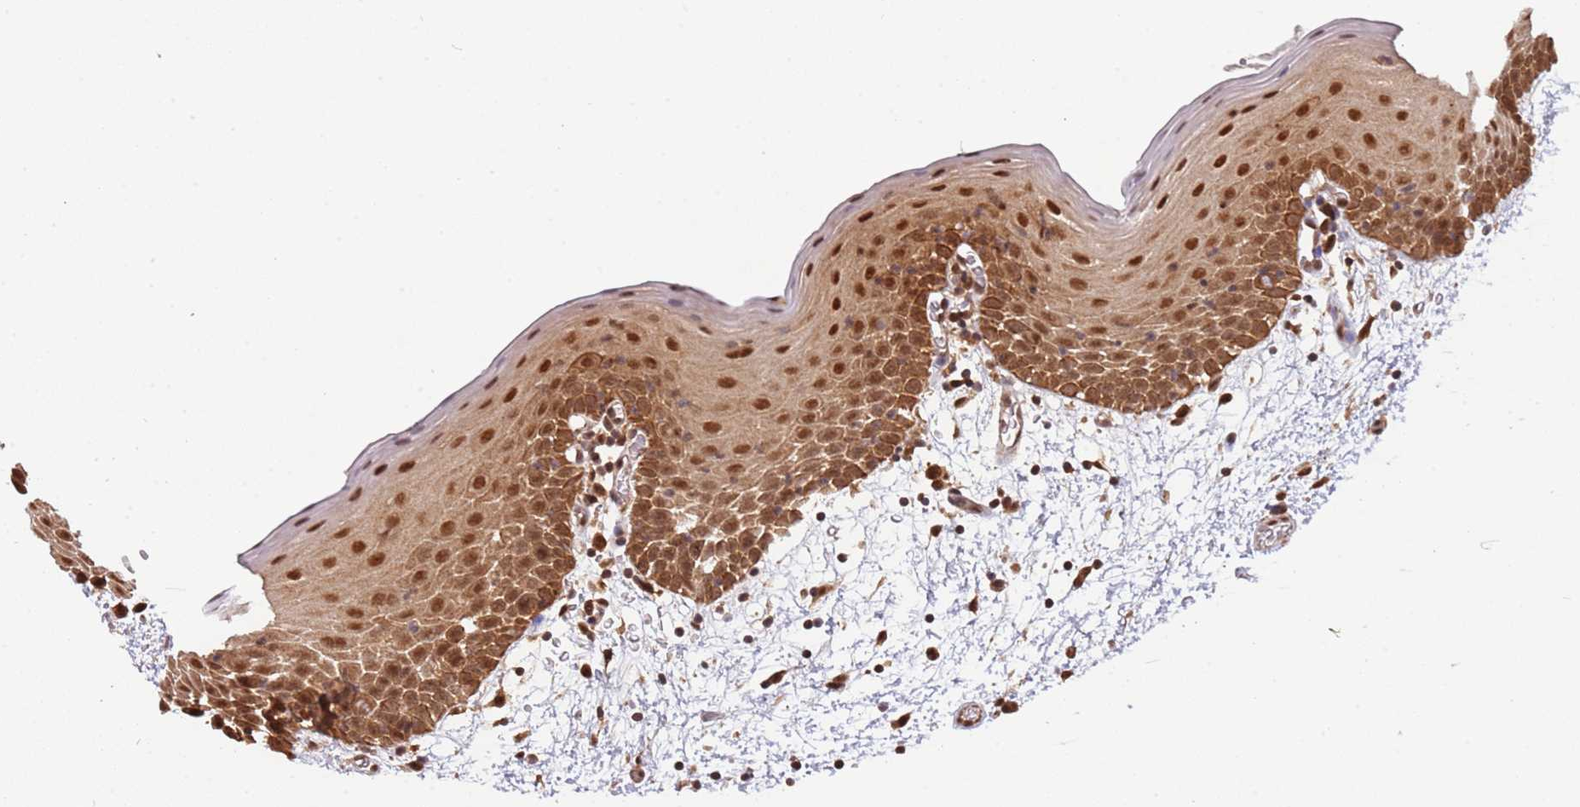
{"staining": {"intensity": "moderate", "quantity": ">75%", "location": "cytoplasmic/membranous,nuclear"}, "tissue": "oral mucosa", "cell_type": "Squamous epithelial cells", "image_type": "normal", "snomed": [{"axis": "morphology", "description": "Normal tissue, NOS"}, {"axis": "topography", "description": "Skeletal muscle"}, {"axis": "topography", "description": "Oral tissue"}, {"axis": "topography", "description": "Salivary gland"}, {"axis": "topography", "description": "Peripheral nerve tissue"}], "caption": "Moderate cytoplasmic/membranous,nuclear protein positivity is appreciated in approximately >75% of squamous epithelial cells in oral mucosa. The protein is stained brown, and the nuclei are stained in blue (DAB (3,3'-diaminobenzidine) IHC with brightfield microscopy, high magnification).", "gene": "PLSCR5", "patient": {"sex": "male", "age": 54}}